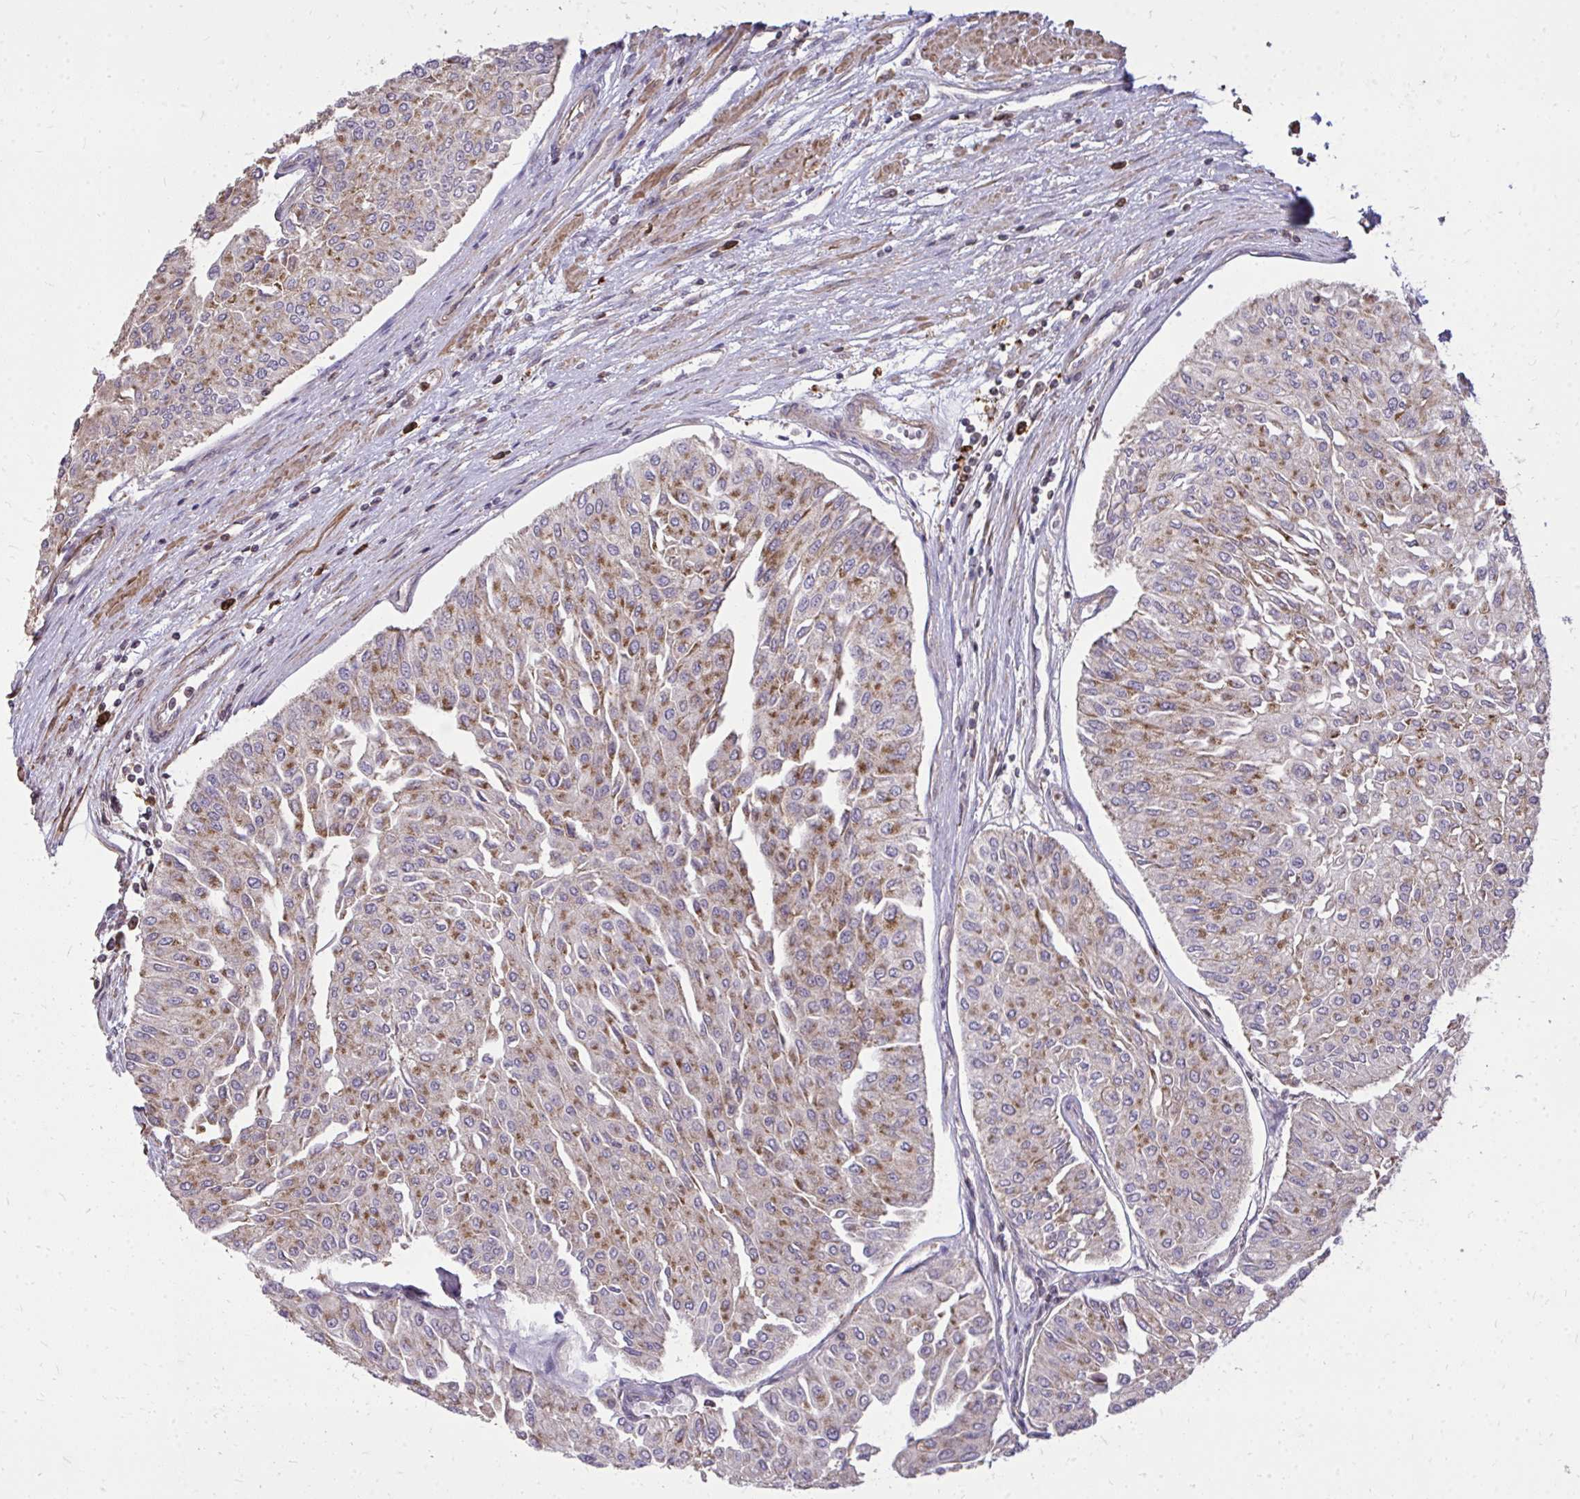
{"staining": {"intensity": "moderate", "quantity": ">75%", "location": "cytoplasmic/membranous"}, "tissue": "urothelial cancer", "cell_type": "Tumor cells", "image_type": "cancer", "snomed": [{"axis": "morphology", "description": "Urothelial carcinoma, Low grade"}, {"axis": "topography", "description": "Urinary bladder"}], "caption": "The immunohistochemical stain highlights moderate cytoplasmic/membranous expression in tumor cells of urothelial carcinoma (low-grade) tissue. (Stains: DAB (3,3'-diaminobenzidine) in brown, nuclei in blue, Microscopy: brightfield microscopy at high magnification).", "gene": "SLC7A5", "patient": {"sex": "male", "age": 67}}